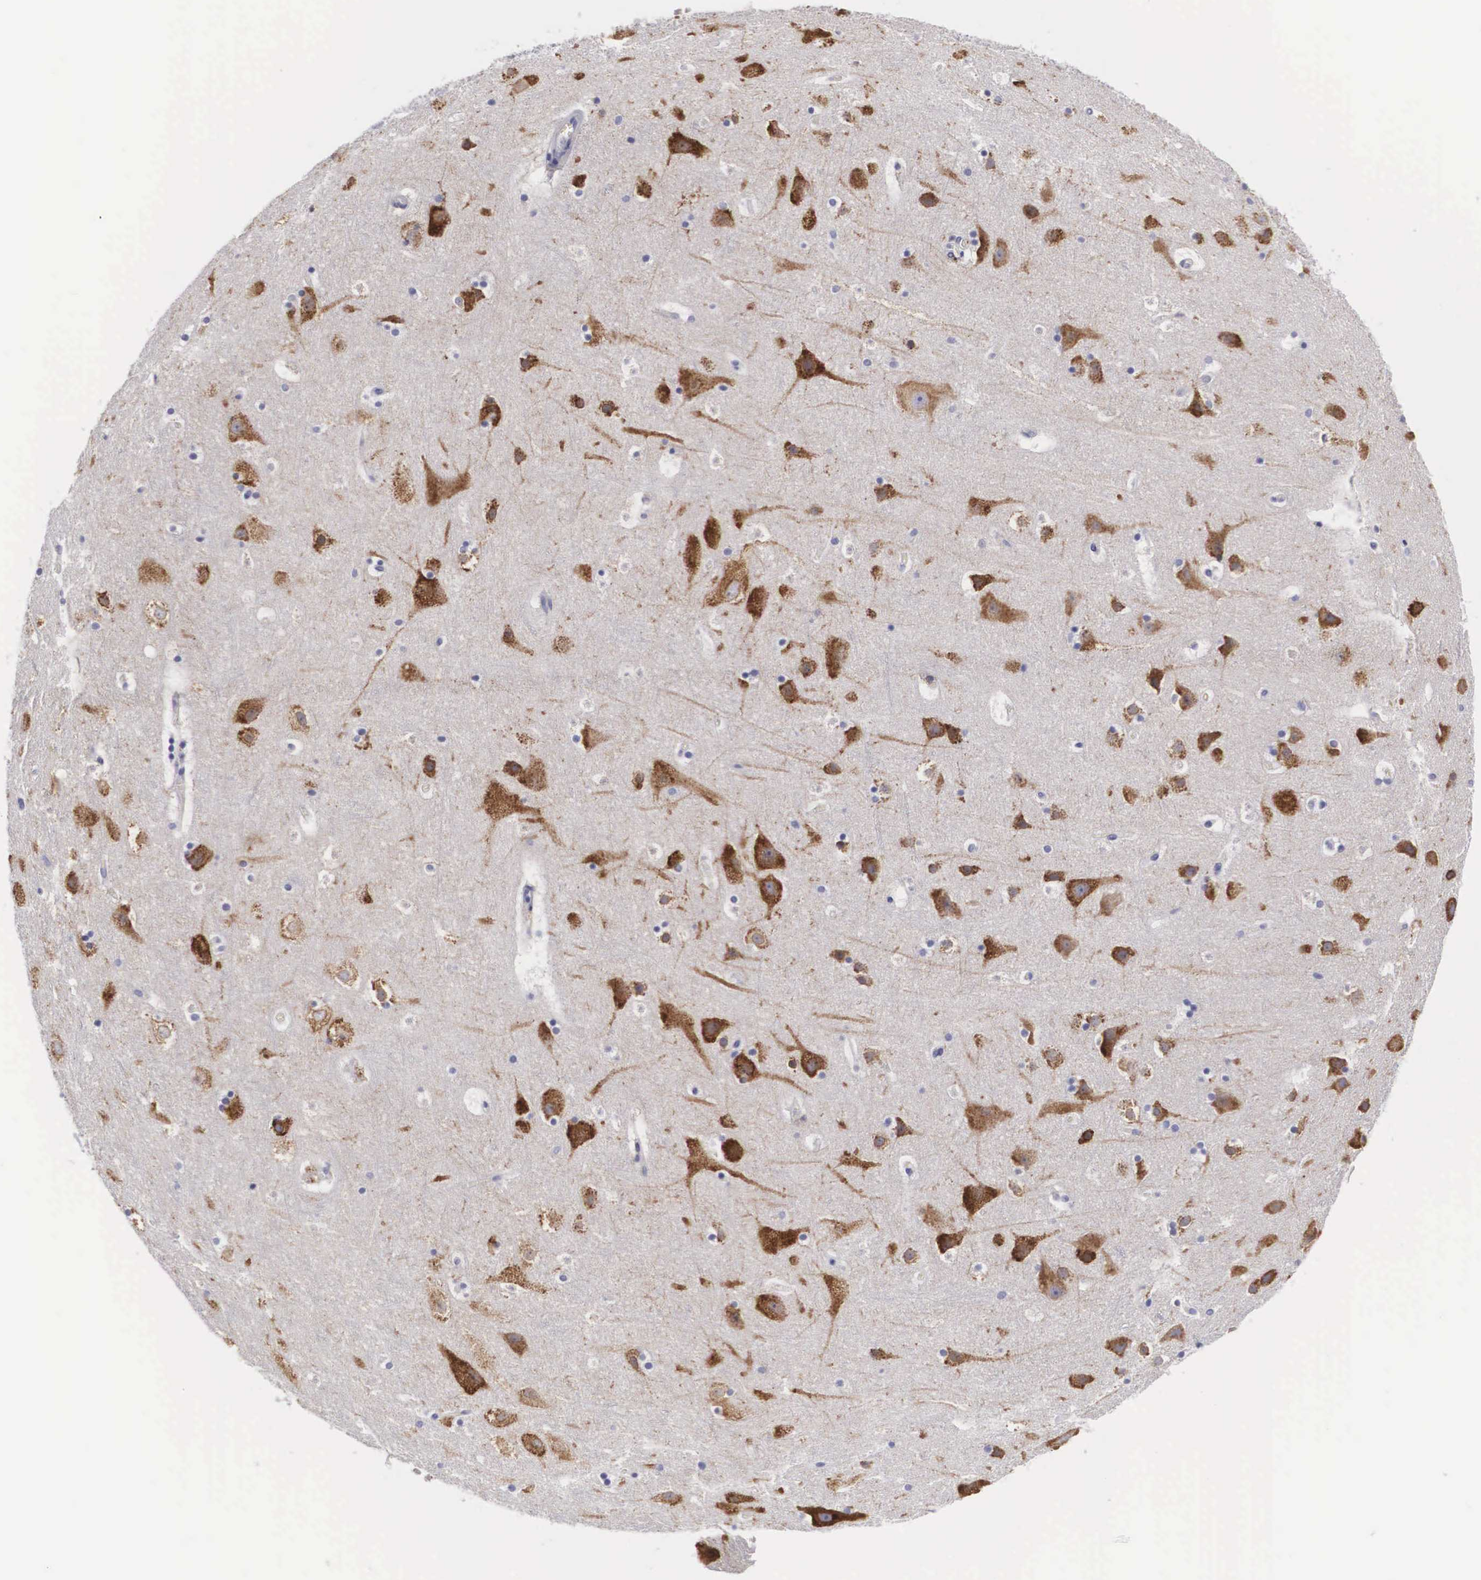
{"staining": {"intensity": "negative", "quantity": "none", "location": "none"}, "tissue": "cerebral cortex", "cell_type": "Endothelial cells", "image_type": "normal", "snomed": [{"axis": "morphology", "description": "Normal tissue, NOS"}, {"axis": "topography", "description": "Cerebral cortex"}], "caption": "Cerebral cortex was stained to show a protein in brown. There is no significant positivity in endothelial cells. (Stains: DAB (3,3'-diaminobenzidine) immunohistochemistry (IHC) with hematoxylin counter stain, Microscopy: brightfield microscopy at high magnification).", "gene": "ARMCX3", "patient": {"sex": "male", "age": 45}}